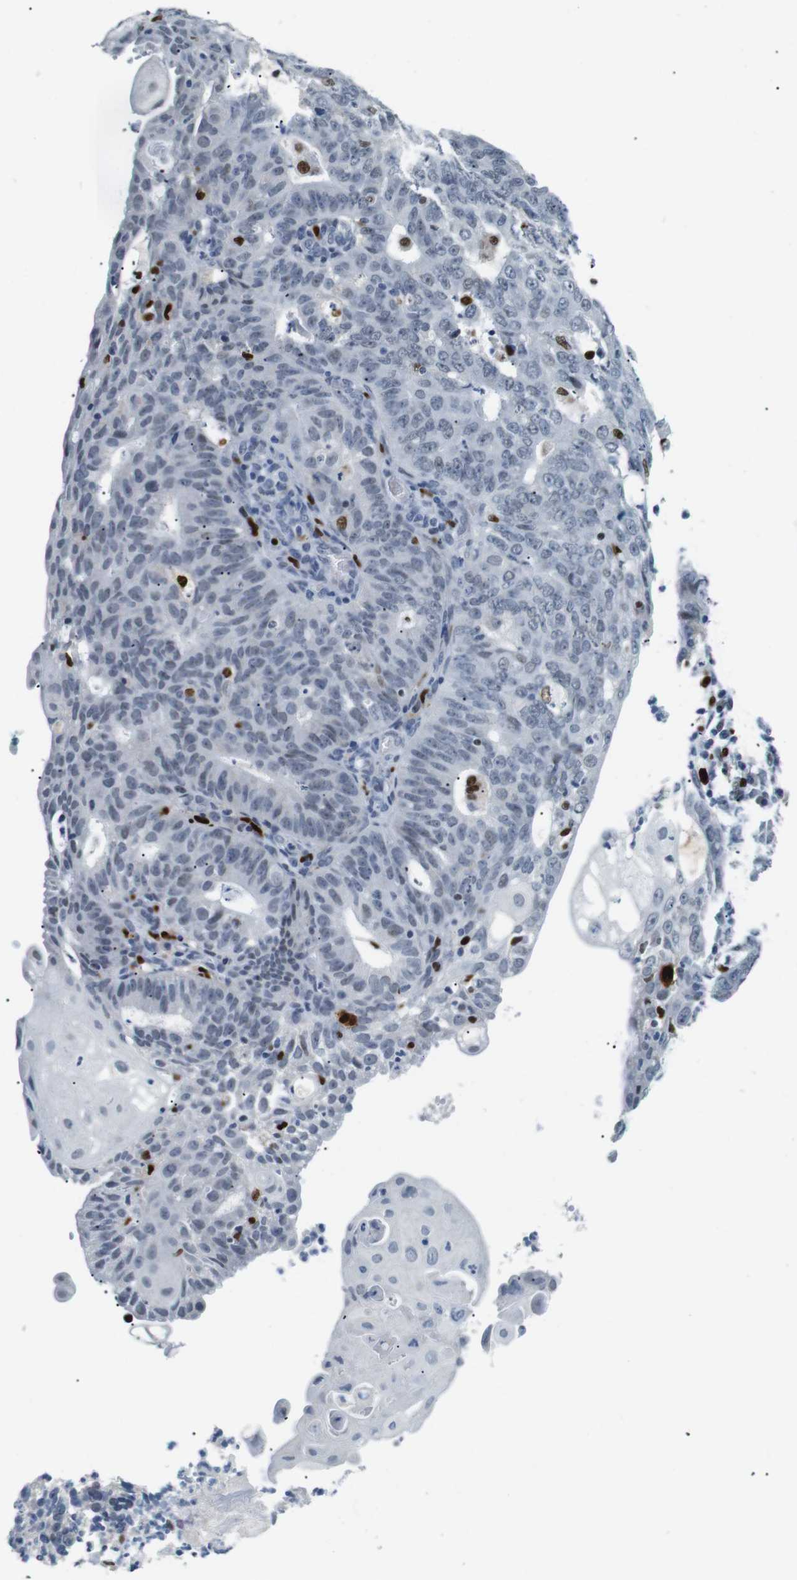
{"staining": {"intensity": "negative", "quantity": "none", "location": "none"}, "tissue": "endometrial cancer", "cell_type": "Tumor cells", "image_type": "cancer", "snomed": [{"axis": "morphology", "description": "Adenocarcinoma, NOS"}, {"axis": "topography", "description": "Endometrium"}], "caption": "DAB (3,3'-diaminobenzidine) immunohistochemical staining of endometrial cancer (adenocarcinoma) displays no significant staining in tumor cells.", "gene": "IRF8", "patient": {"sex": "female", "age": 32}}